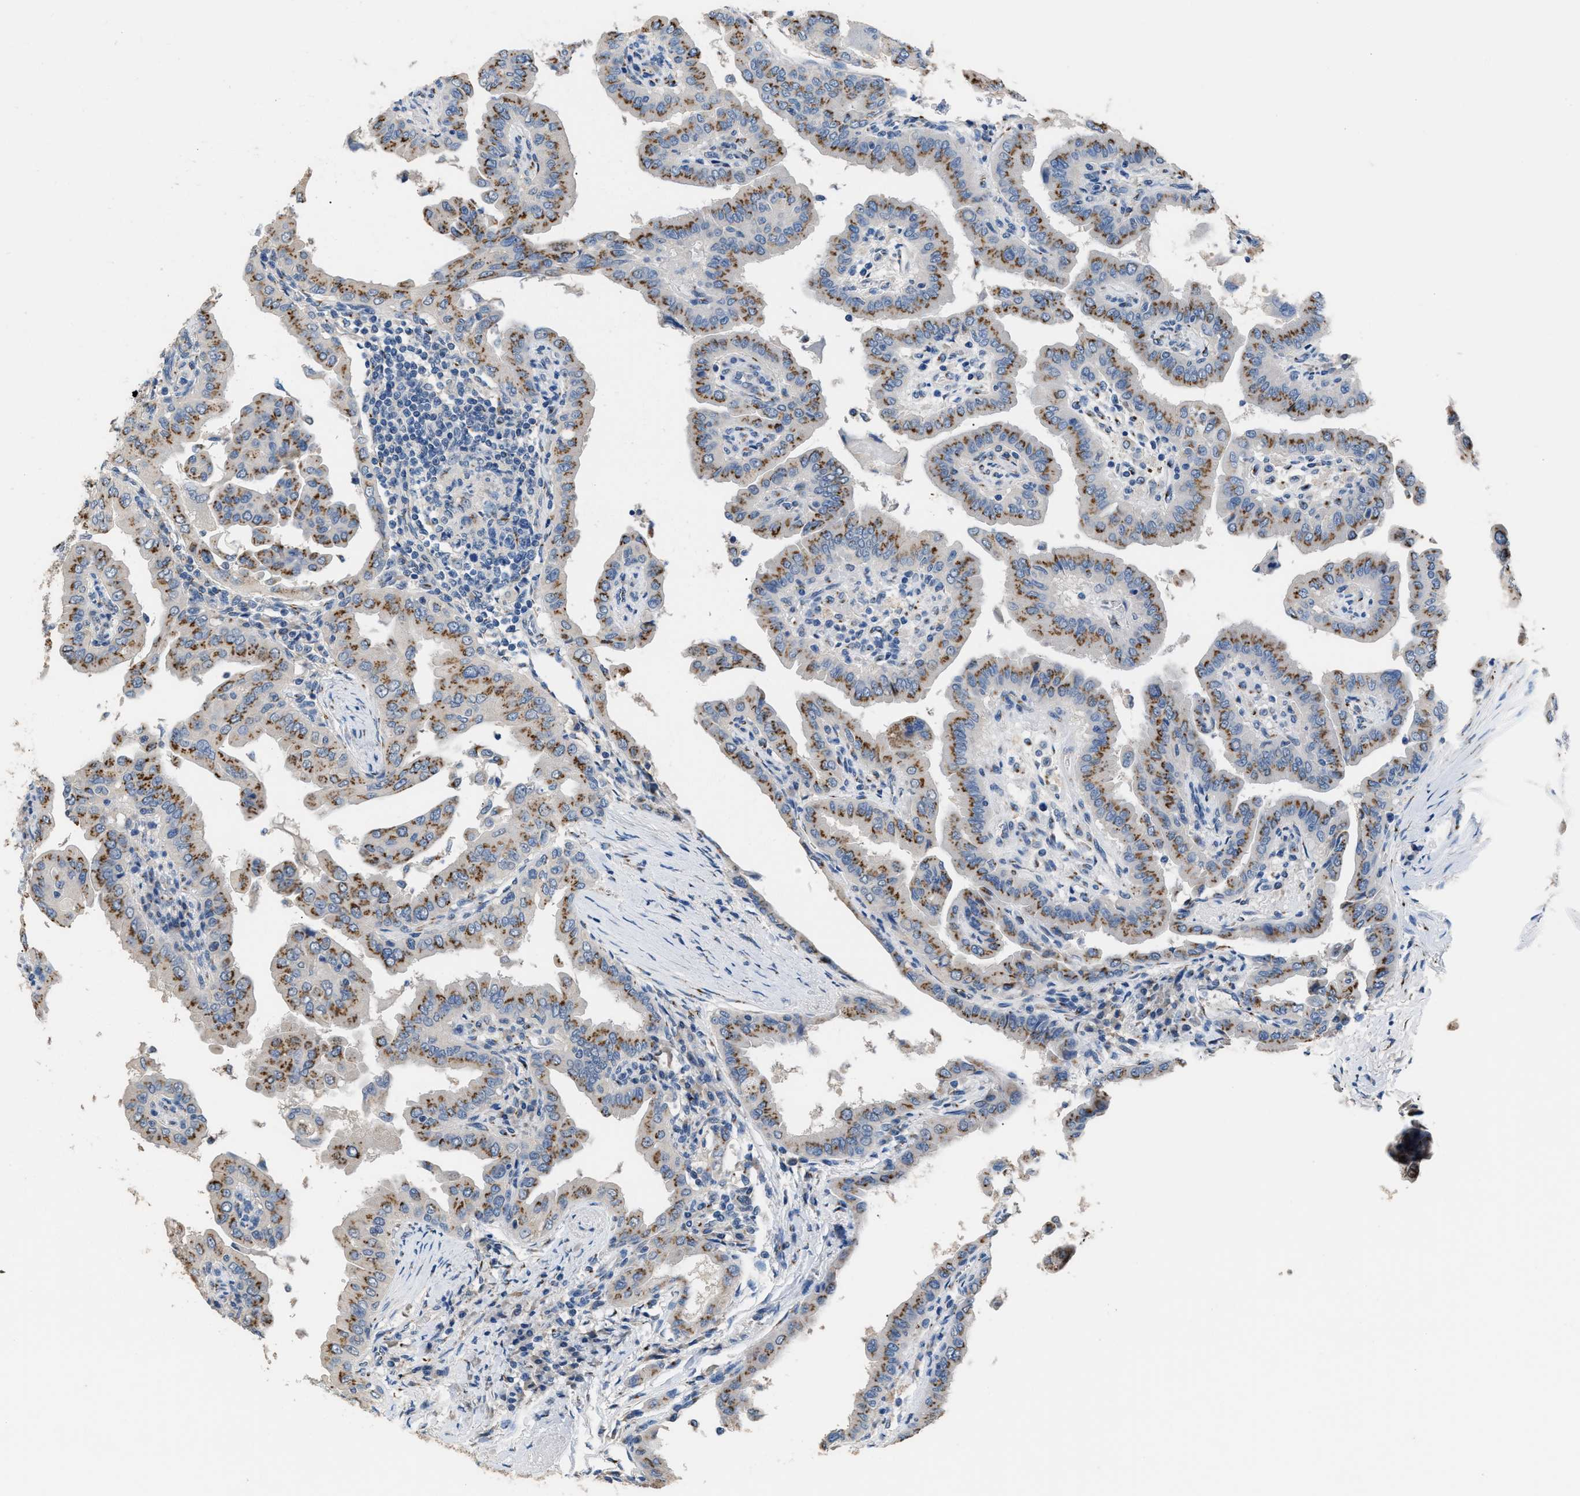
{"staining": {"intensity": "moderate", "quantity": ">75%", "location": "cytoplasmic/membranous"}, "tissue": "thyroid cancer", "cell_type": "Tumor cells", "image_type": "cancer", "snomed": [{"axis": "morphology", "description": "Papillary adenocarcinoma, NOS"}, {"axis": "topography", "description": "Thyroid gland"}], "caption": "A brown stain shows moderate cytoplasmic/membranous expression of a protein in papillary adenocarcinoma (thyroid) tumor cells. (Brightfield microscopy of DAB IHC at high magnification).", "gene": "GOLM1", "patient": {"sex": "male", "age": 33}}